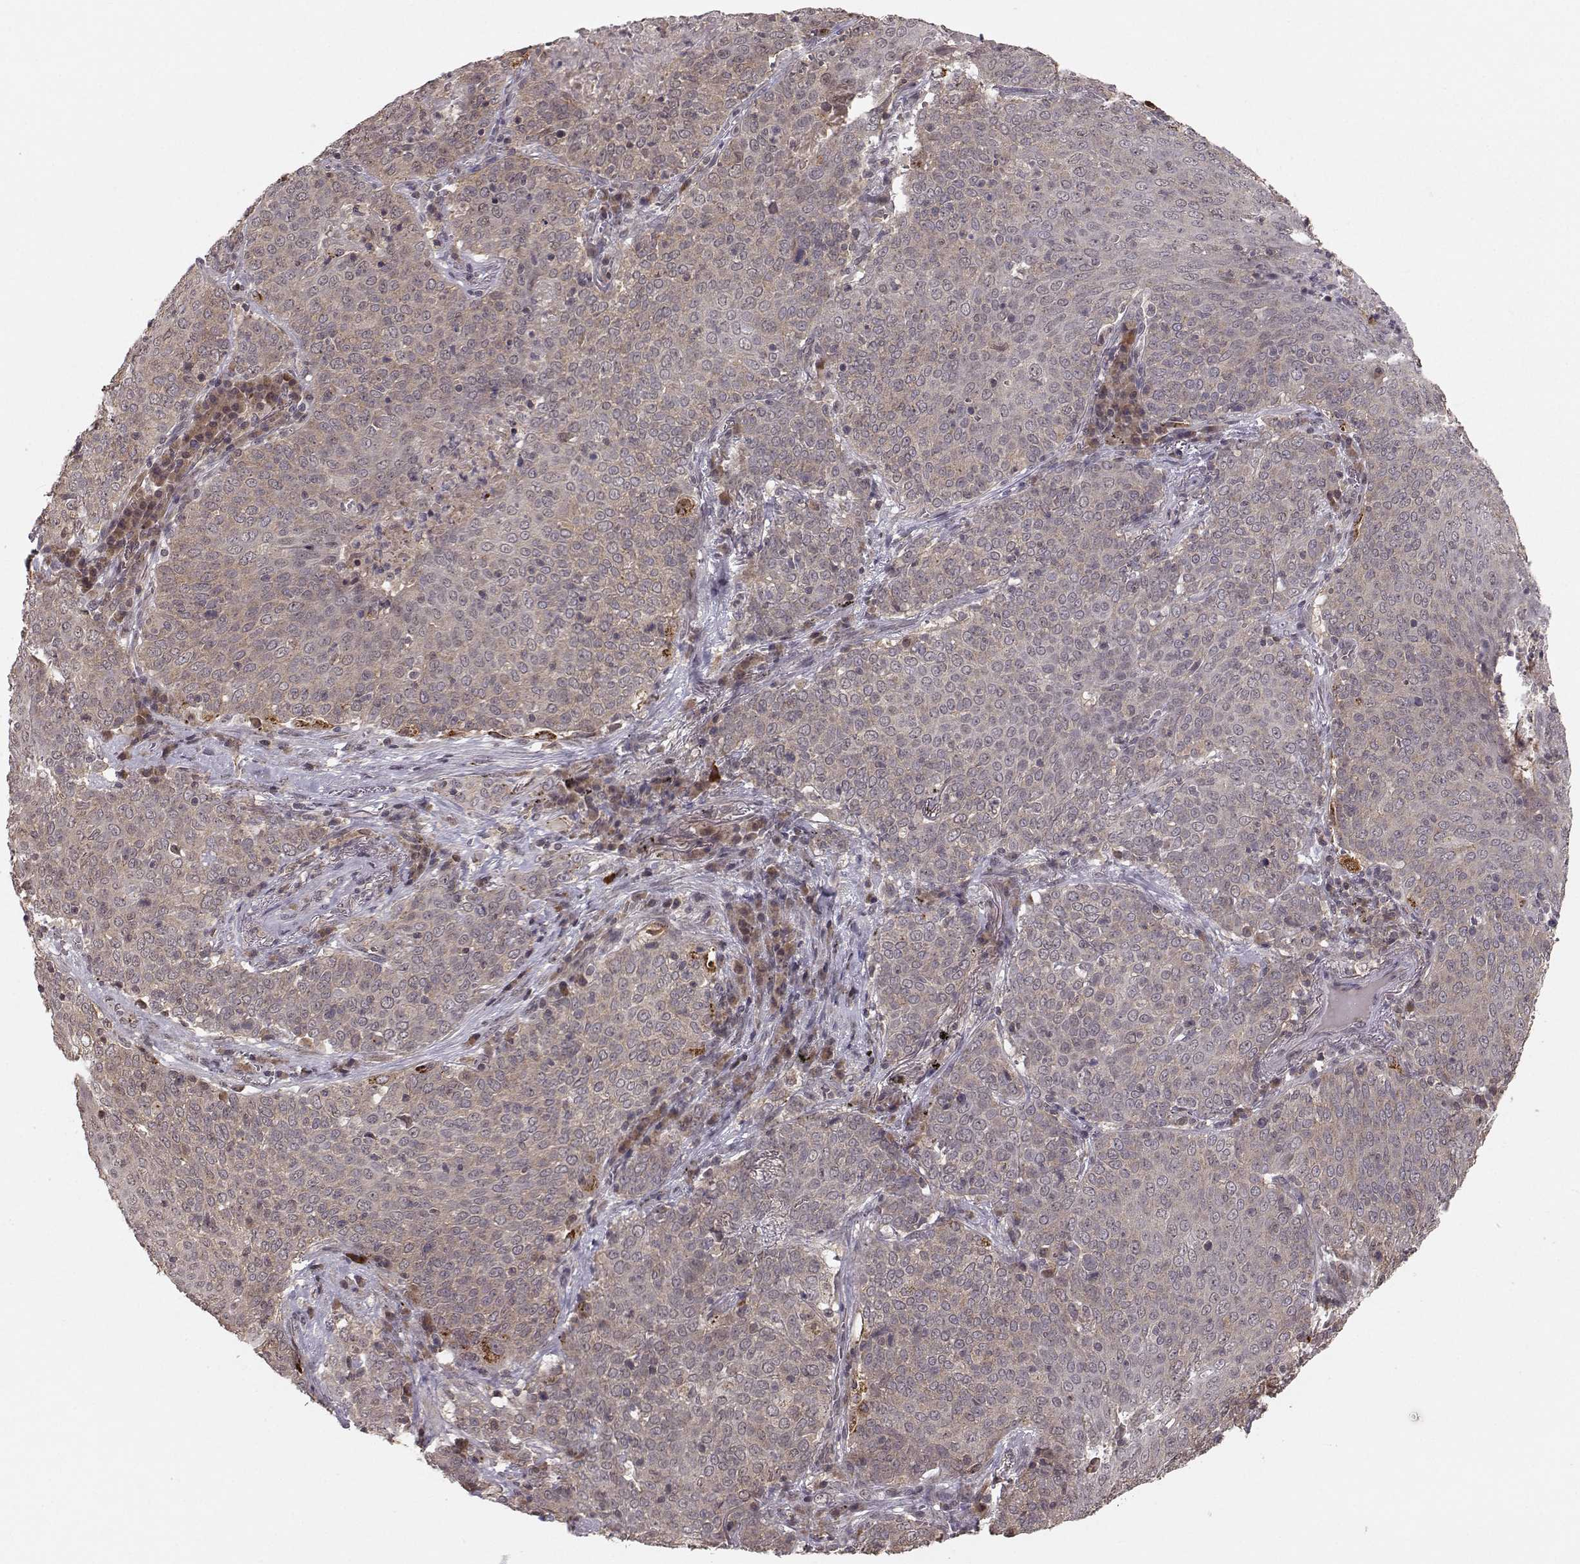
{"staining": {"intensity": "weak", "quantity": "<25%", "location": "cytoplasmic/membranous"}, "tissue": "lung cancer", "cell_type": "Tumor cells", "image_type": "cancer", "snomed": [{"axis": "morphology", "description": "Squamous cell carcinoma, NOS"}, {"axis": "topography", "description": "Lung"}], "caption": "A high-resolution histopathology image shows immunohistochemistry (IHC) staining of lung squamous cell carcinoma, which reveals no significant positivity in tumor cells.", "gene": "PLEKHG3", "patient": {"sex": "male", "age": 82}}